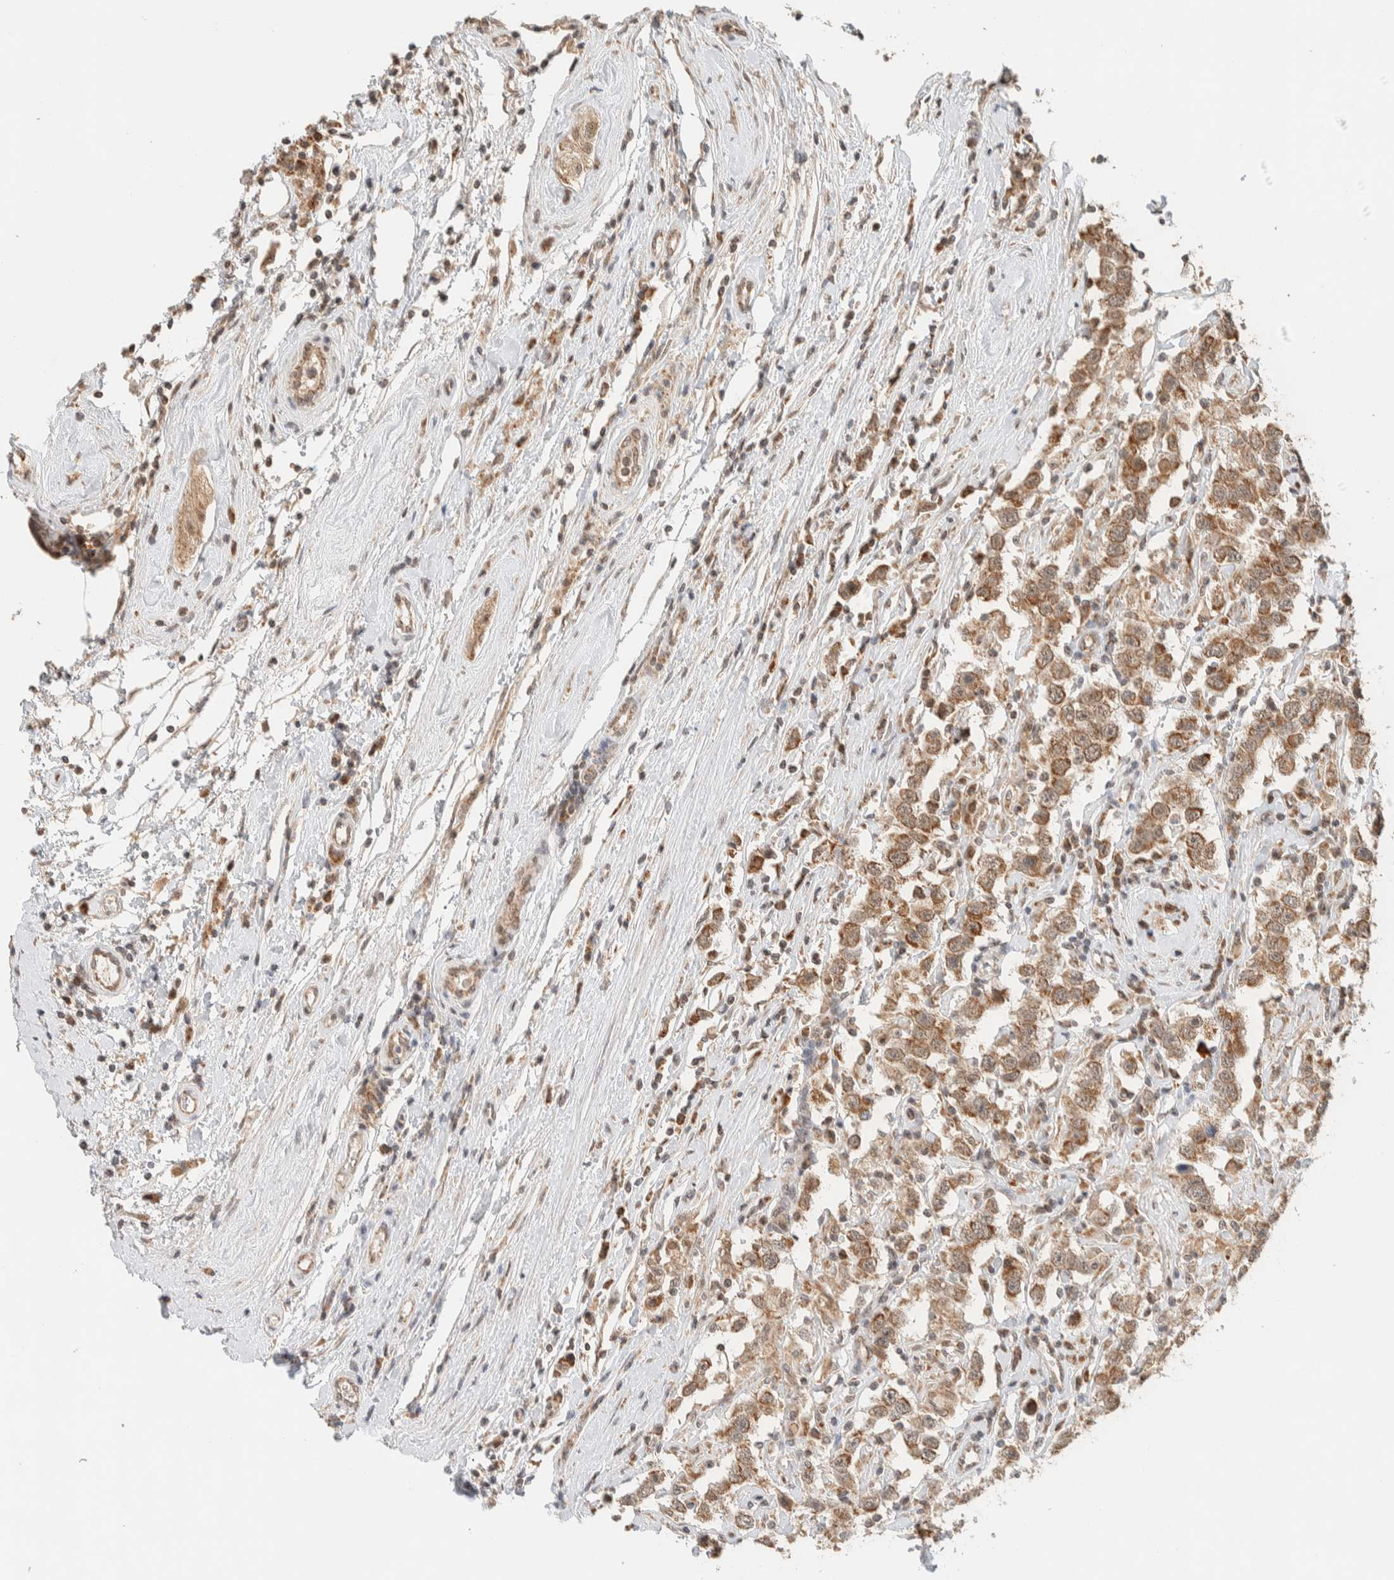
{"staining": {"intensity": "moderate", "quantity": ">75%", "location": "cytoplasmic/membranous"}, "tissue": "testis cancer", "cell_type": "Tumor cells", "image_type": "cancer", "snomed": [{"axis": "morphology", "description": "Seminoma, NOS"}, {"axis": "topography", "description": "Testis"}], "caption": "Immunohistochemistry (IHC) staining of seminoma (testis), which displays medium levels of moderate cytoplasmic/membranous staining in approximately >75% of tumor cells indicating moderate cytoplasmic/membranous protein positivity. The staining was performed using DAB (brown) for protein detection and nuclei were counterstained in hematoxylin (blue).", "gene": "MRPL41", "patient": {"sex": "male", "age": 41}}